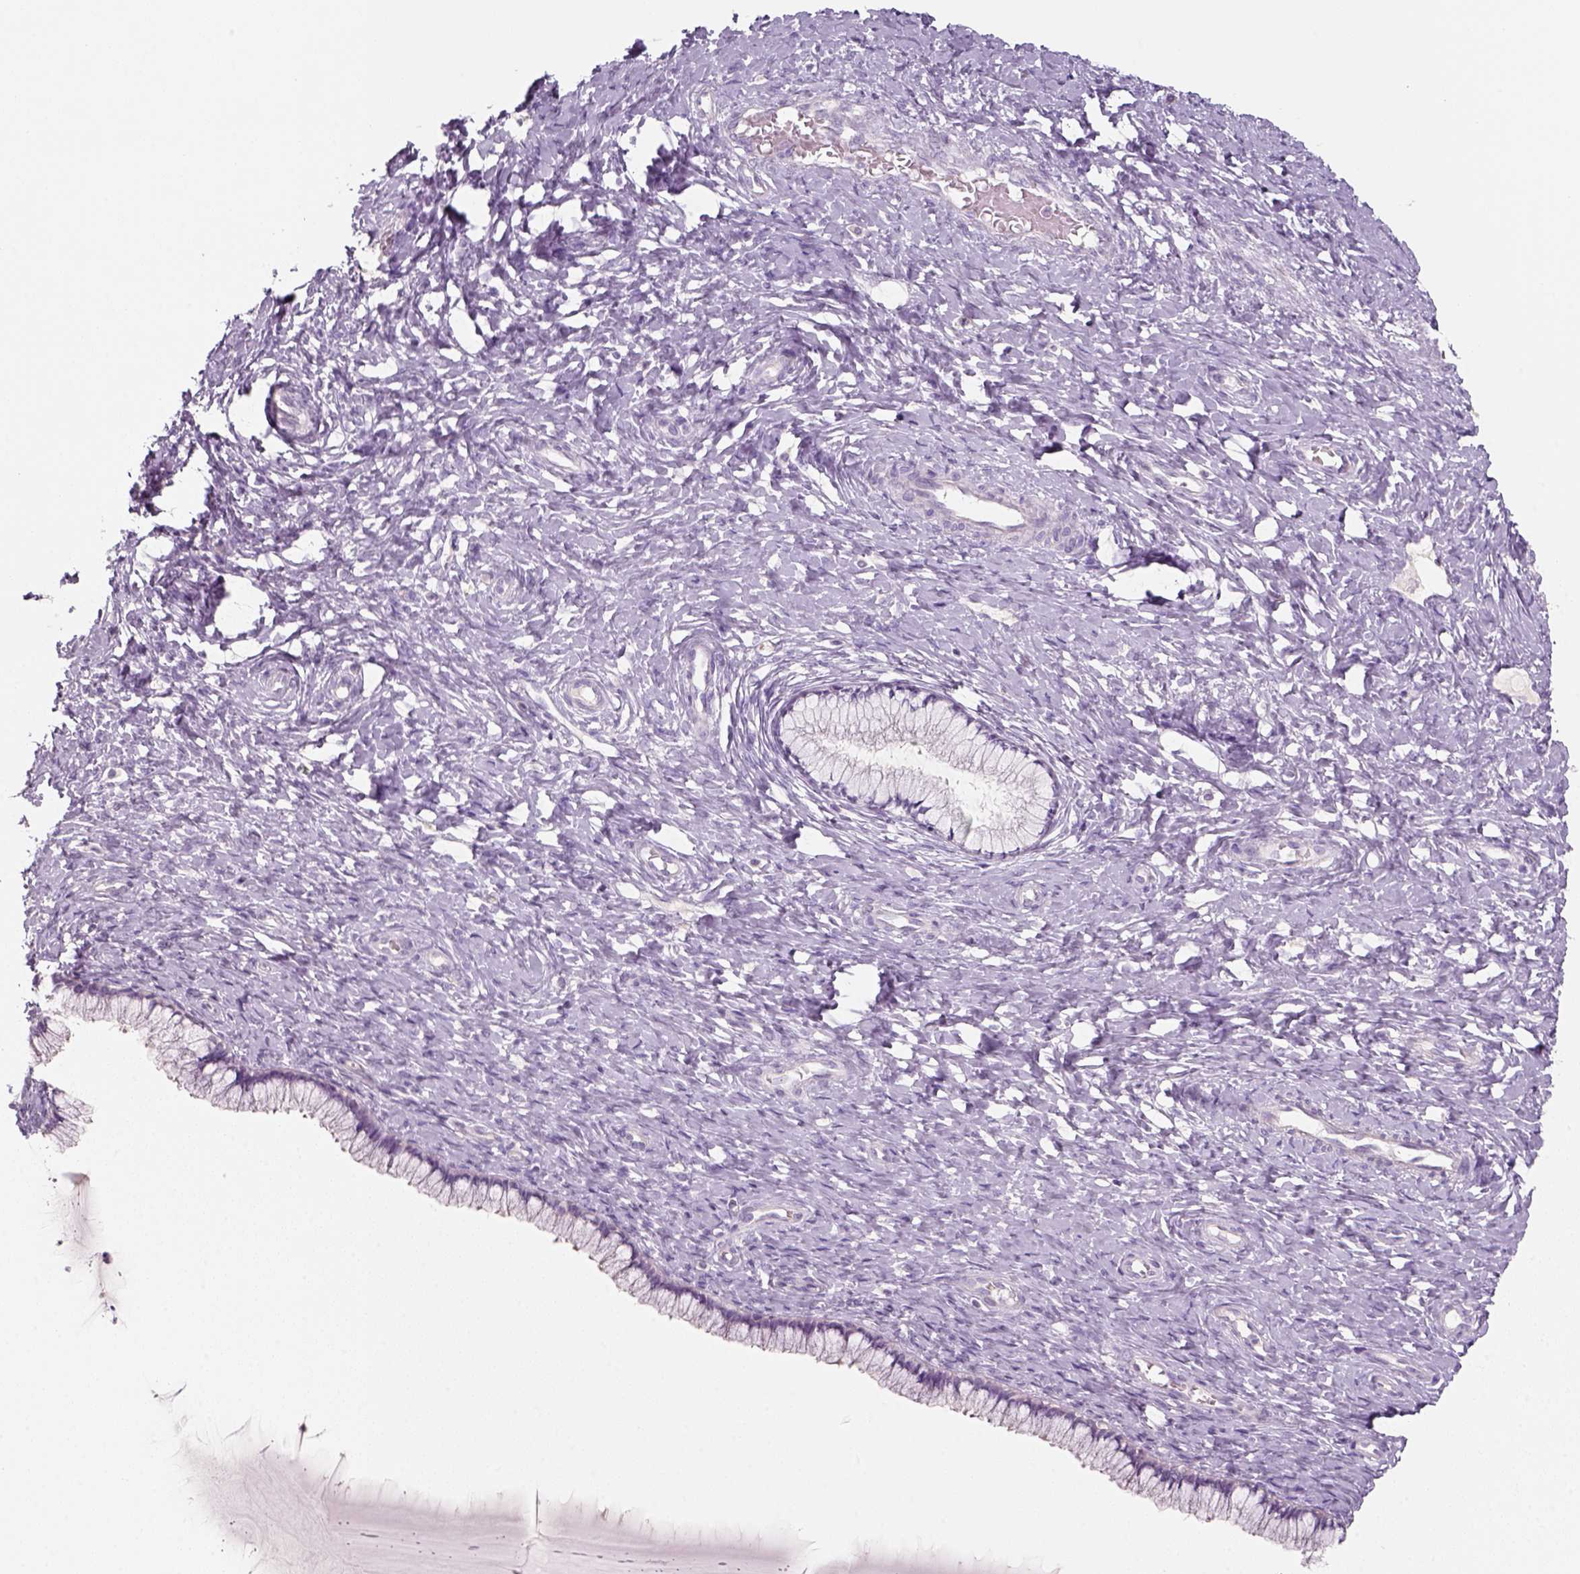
{"staining": {"intensity": "negative", "quantity": "none", "location": "none"}, "tissue": "cervix", "cell_type": "Glandular cells", "image_type": "normal", "snomed": [{"axis": "morphology", "description": "Normal tissue, NOS"}, {"axis": "topography", "description": "Cervix"}], "caption": "Photomicrograph shows no significant protein positivity in glandular cells of unremarkable cervix. The staining was performed using DAB to visualize the protein expression in brown, while the nuclei were stained in blue with hematoxylin (Magnification: 20x).", "gene": "KRT25", "patient": {"sex": "female", "age": 37}}